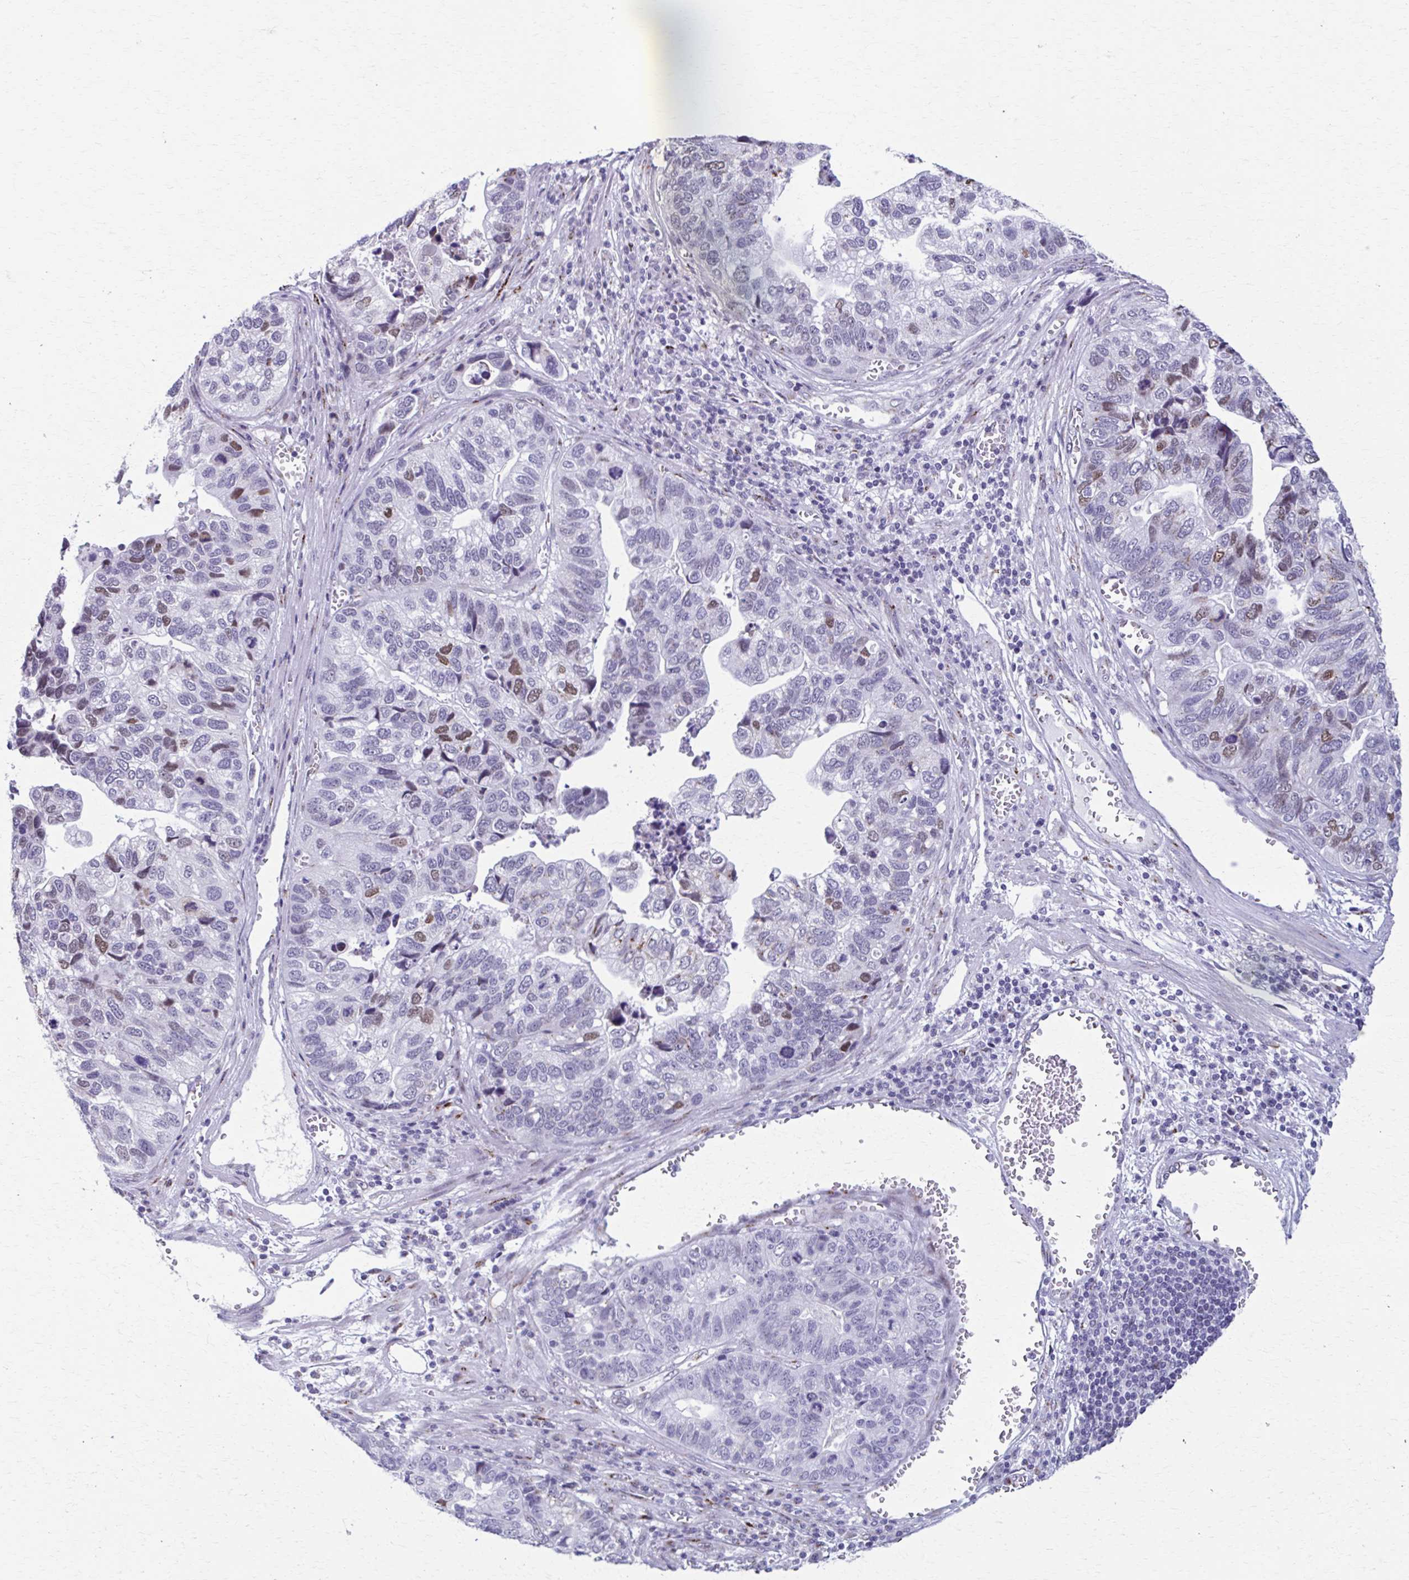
{"staining": {"intensity": "moderate", "quantity": "<25%", "location": "nuclear"}, "tissue": "stomach cancer", "cell_type": "Tumor cells", "image_type": "cancer", "snomed": [{"axis": "morphology", "description": "Adenocarcinoma, NOS"}, {"axis": "topography", "description": "Stomach, upper"}], "caption": "An image of stomach cancer (adenocarcinoma) stained for a protein displays moderate nuclear brown staining in tumor cells. Nuclei are stained in blue.", "gene": "ZNF682", "patient": {"sex": "female", "age": 67}}